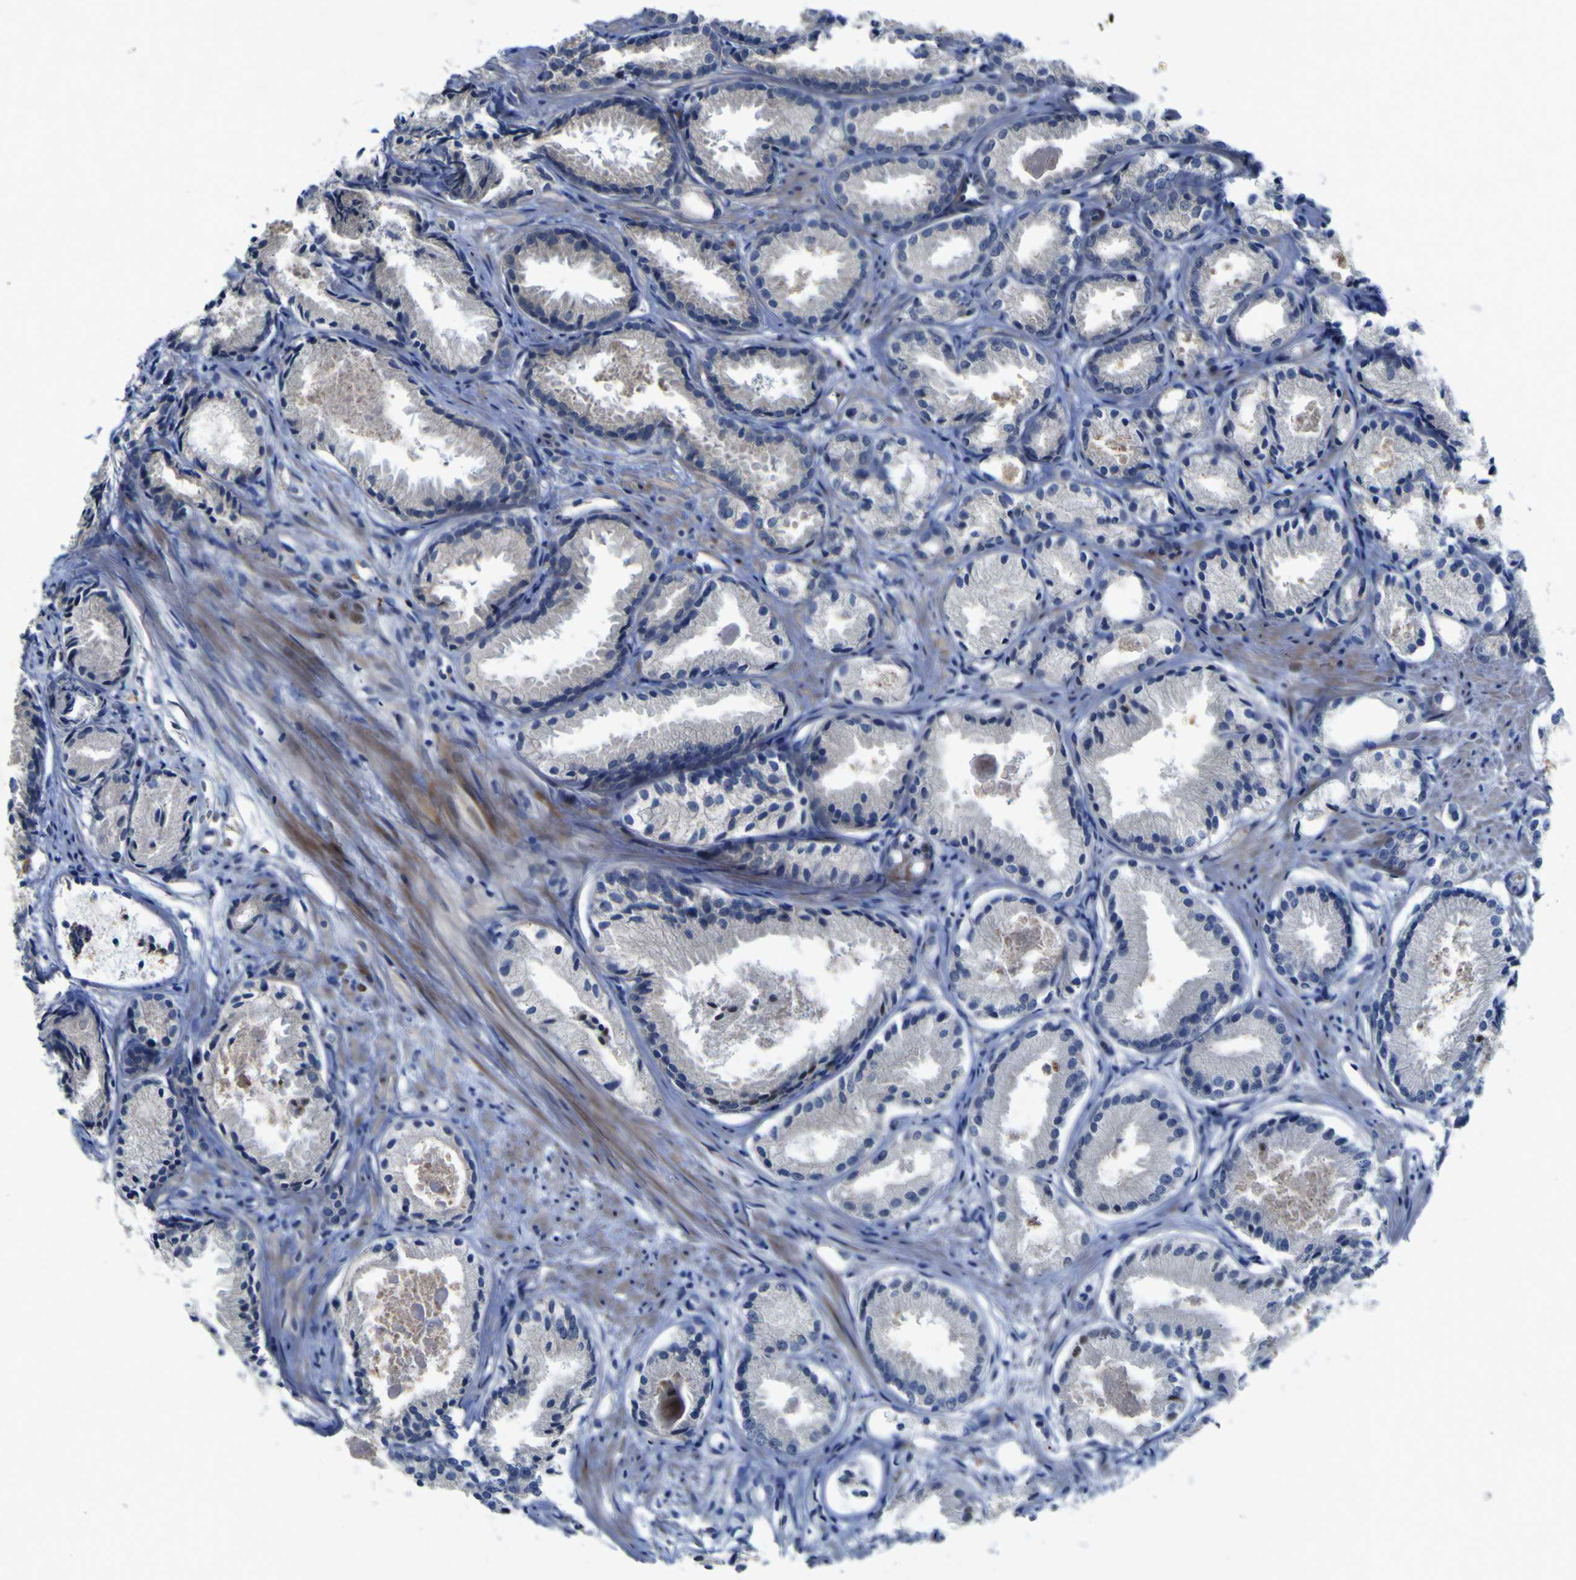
{"staining": {"intensity": "negative", "quantity": "none", "location": "none"}, "tissue": "prostate cancer", "cell_type": "Tumor cells", "image_type": "cancer", "snomed": [{"axis": "morphology", "description": "Adenocarcinoma, Low grade"}, {"axis": "topography", "description": "Prostate"}], "caption": "Photomicrograph shows no protein staining in tumor cells of adenocarcinoma (low-grade) (prostate) tissue.", "gene": "NAV1", "patient": {"sex": "male", "age": 72}}